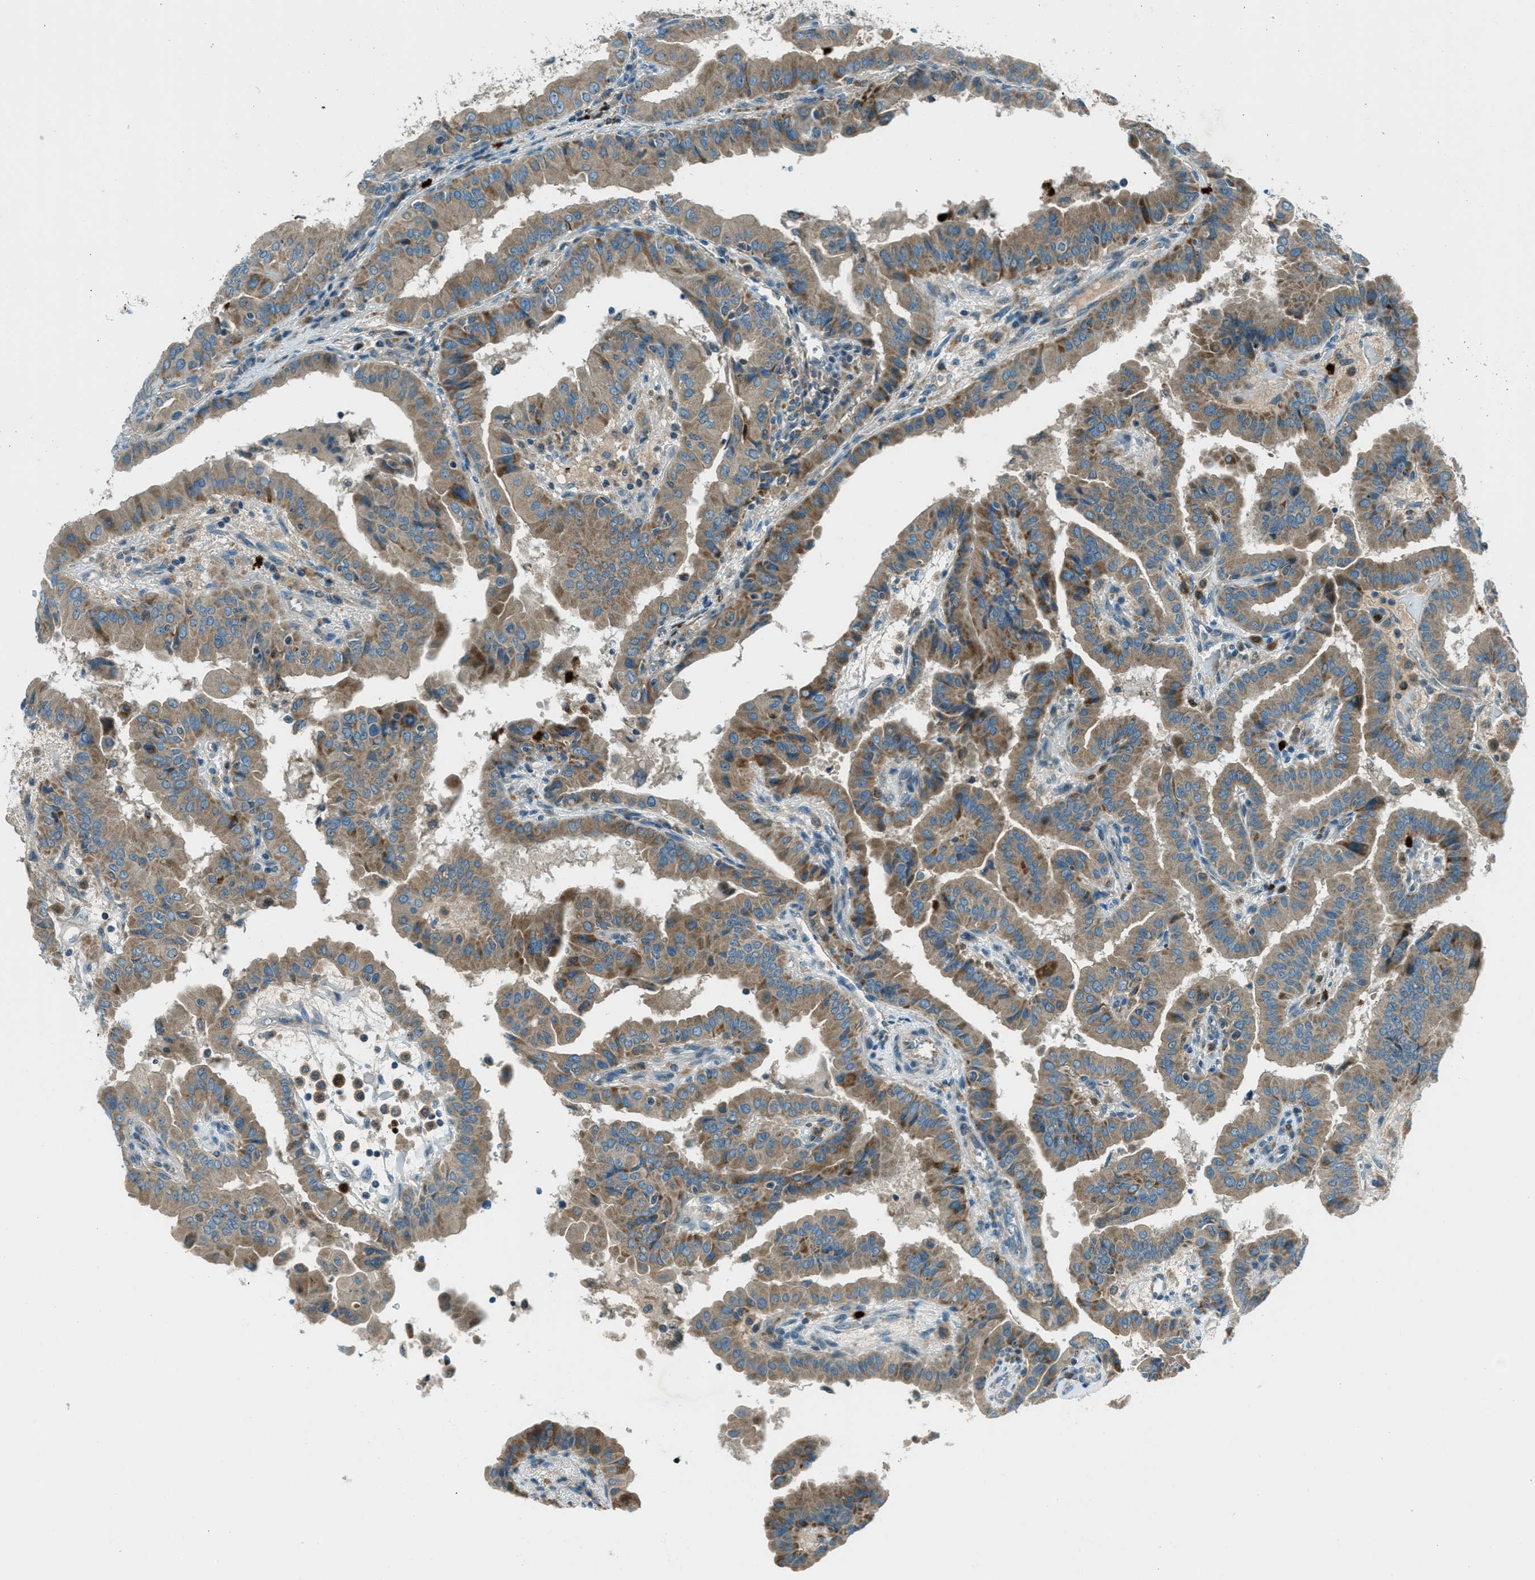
{"staining": {"intensity": "moderate", "quantity": ">75%", "location": "cytoplasmic/membranous"}, "tissue": "thyroid cancer", "cell_type": "Tumor cells", "image_type": "cancer", "snomed": [{"axis": "morphology", "description": "Papillary adenocarcinoma, NOS"}, {"axis": "topography", "description": "Thyroid gland"}], "caption": "Immunohistochemical staining of thyroid cancer (papillary adenocarcinoma) demonstrates medium levels of moderate cytoplasmic/membranous protein staining in about >75% of tumor cells. The staining was performed using DAB to visualize the protein expression in brown, while the nuclei were stained in blue with hematoxylin (Magnification: 20x).", "gene": "FAR1", "patient": {"sex": "male", "age": 33}}